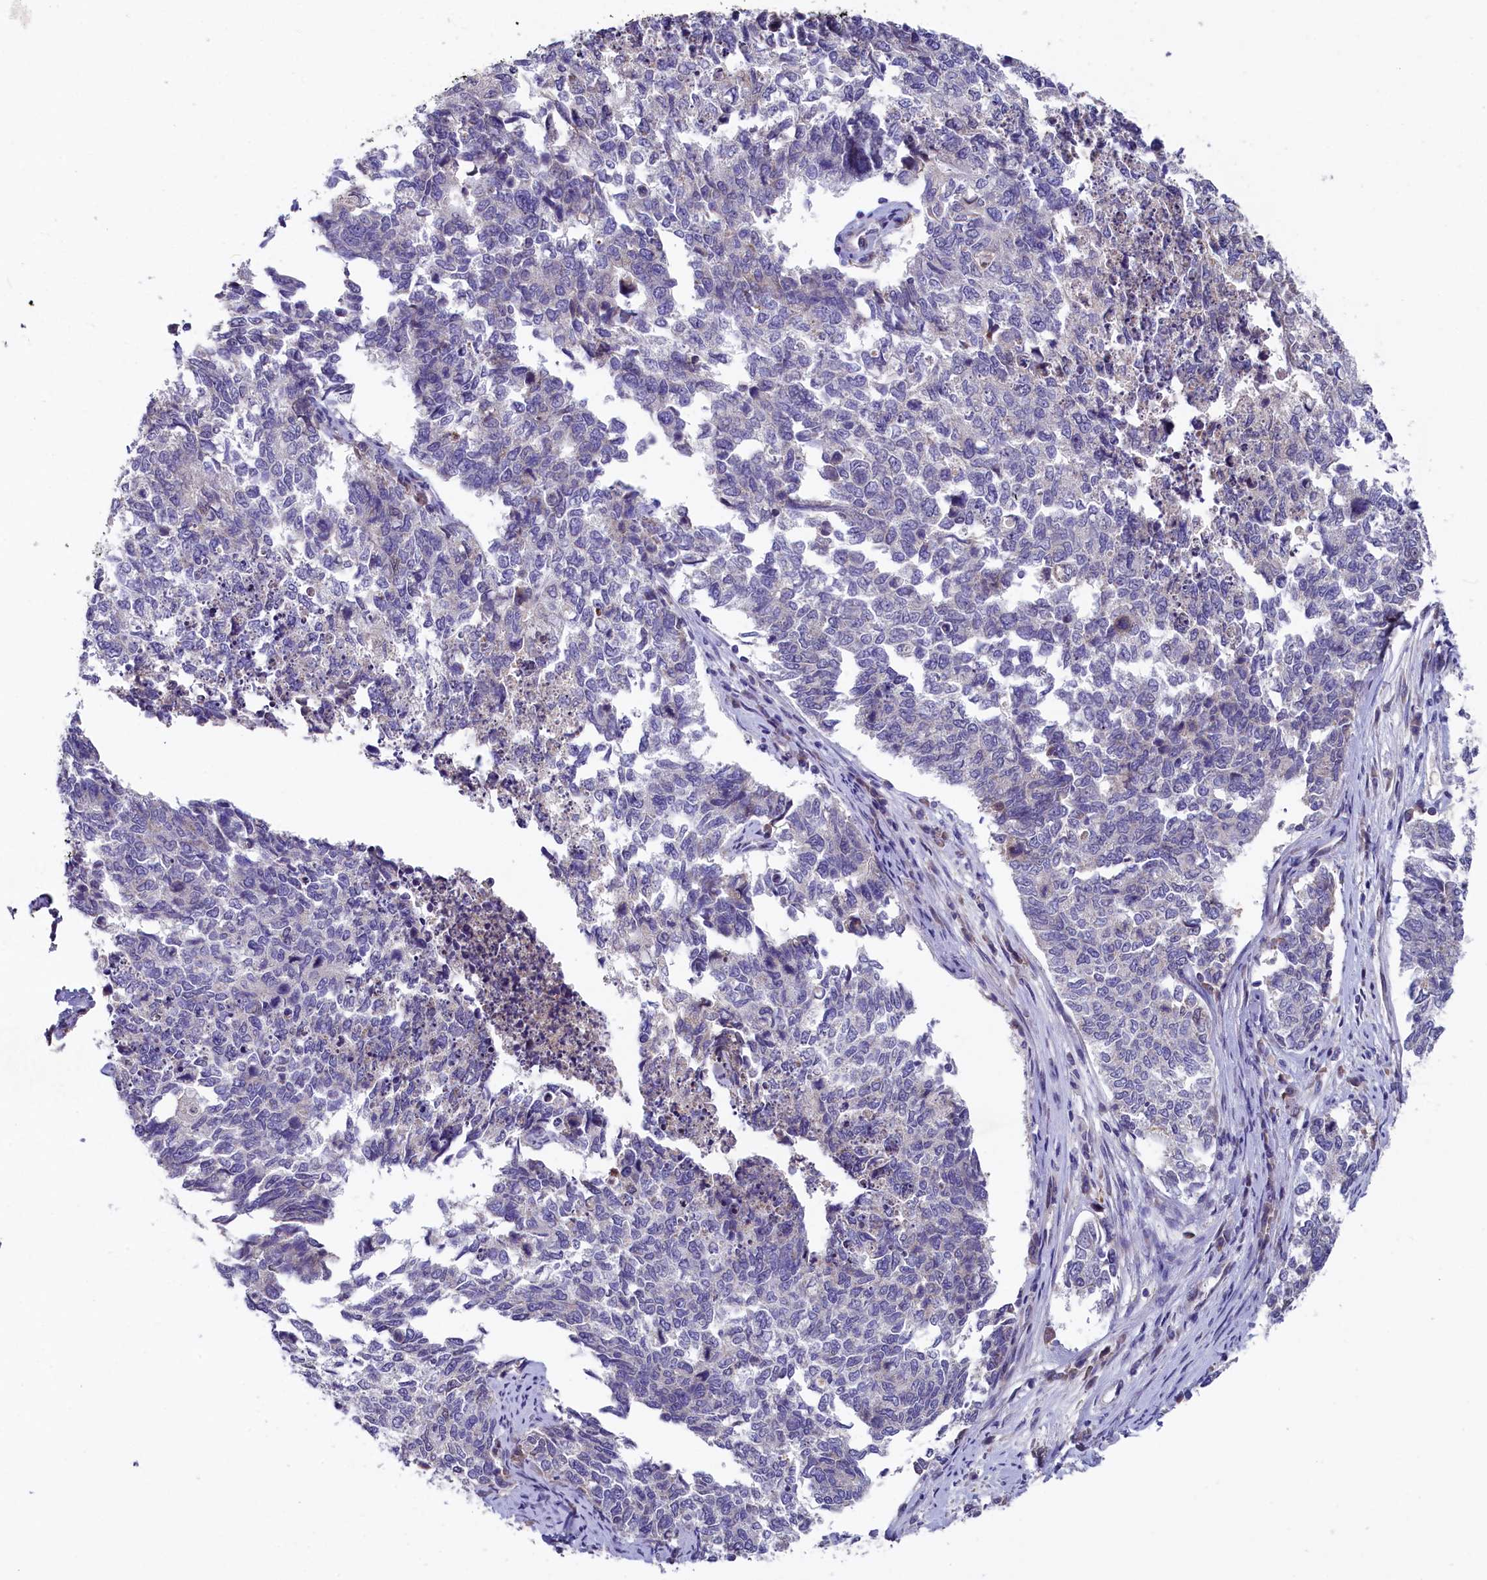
{"staining": {"intensity": "negative", "quantity": "none", "location": "none"}, "tissue": "cervical cancer", "cell_type": "Tumor cells", "image_type": "cancer", "snomed": [{"axis": "morphology", "description": "Squamous cell carcinoma, NOS"}, {"axis": "topography", "description": "Cervix"}], "caption": "Immunohistochemical staining of cervical cancer (squamous cell carcinoma) shows no significant expression in tumor cells.", "gene": "SLC39A6", "patient": {"sex": "female", "age": 63}}